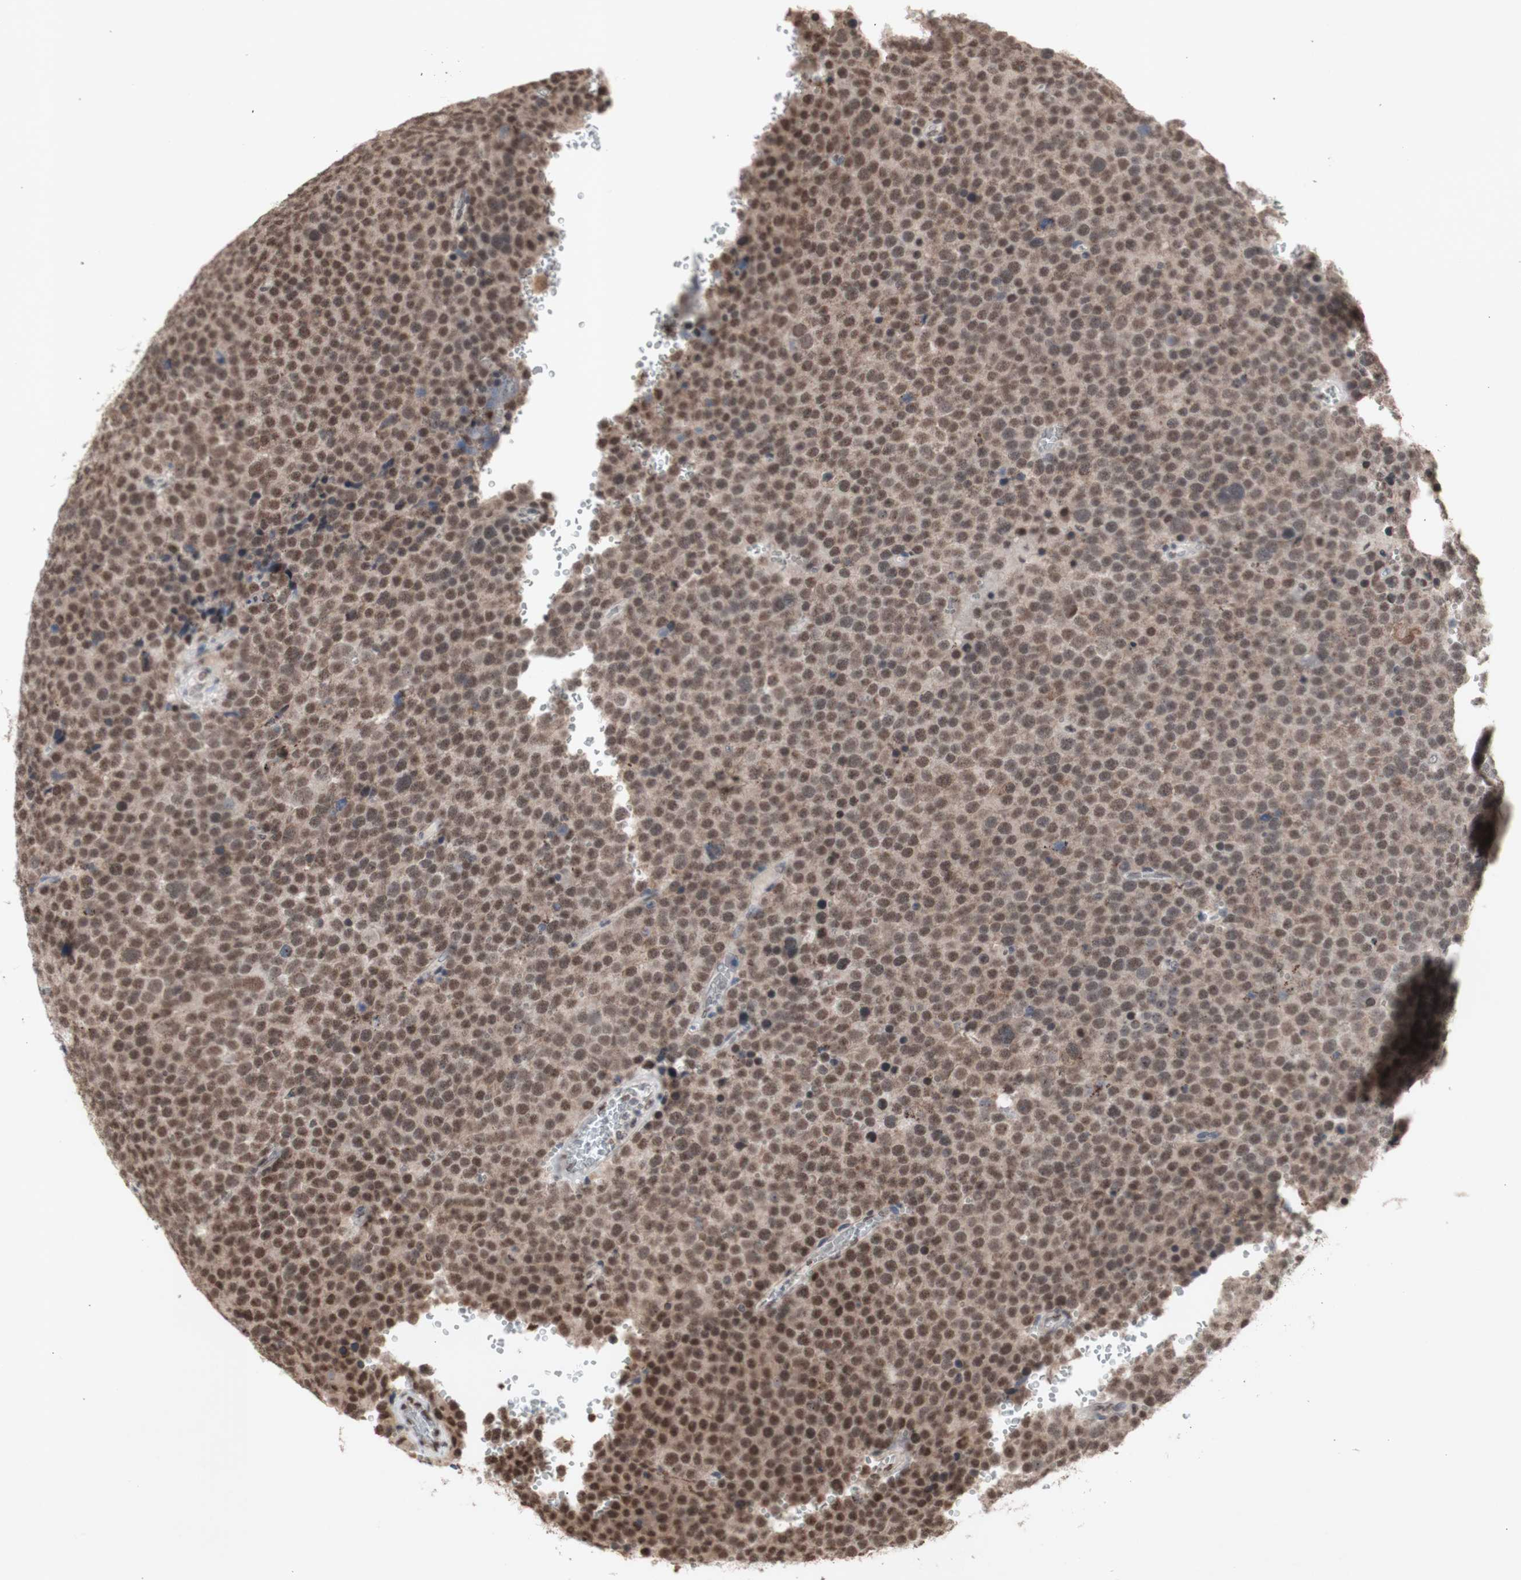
{"staining": {"intensity": "moderate", "quantity": ">75%", "location": "nuclear"}, "tissue": "testis cancer", "cell_type": "Tumor cells", "image_type": "cancer", "snomed": [{"axis": "morphology", "description": "Seminoma, NOS"}, {"axis": "topography", "description": "Testis"}], "caption": "Protein expression analysis of human testis seminoma reveals moderate nuclear staining in approximately >75% of tumor cells. The staining was performed using DAB to visualize the protein expression in brown, while the nuclei were stained in blue with hematoxylin (Magnification: 20x).", "gene": "SFPQ", "patient": {"sex": "male", "age": 71}}